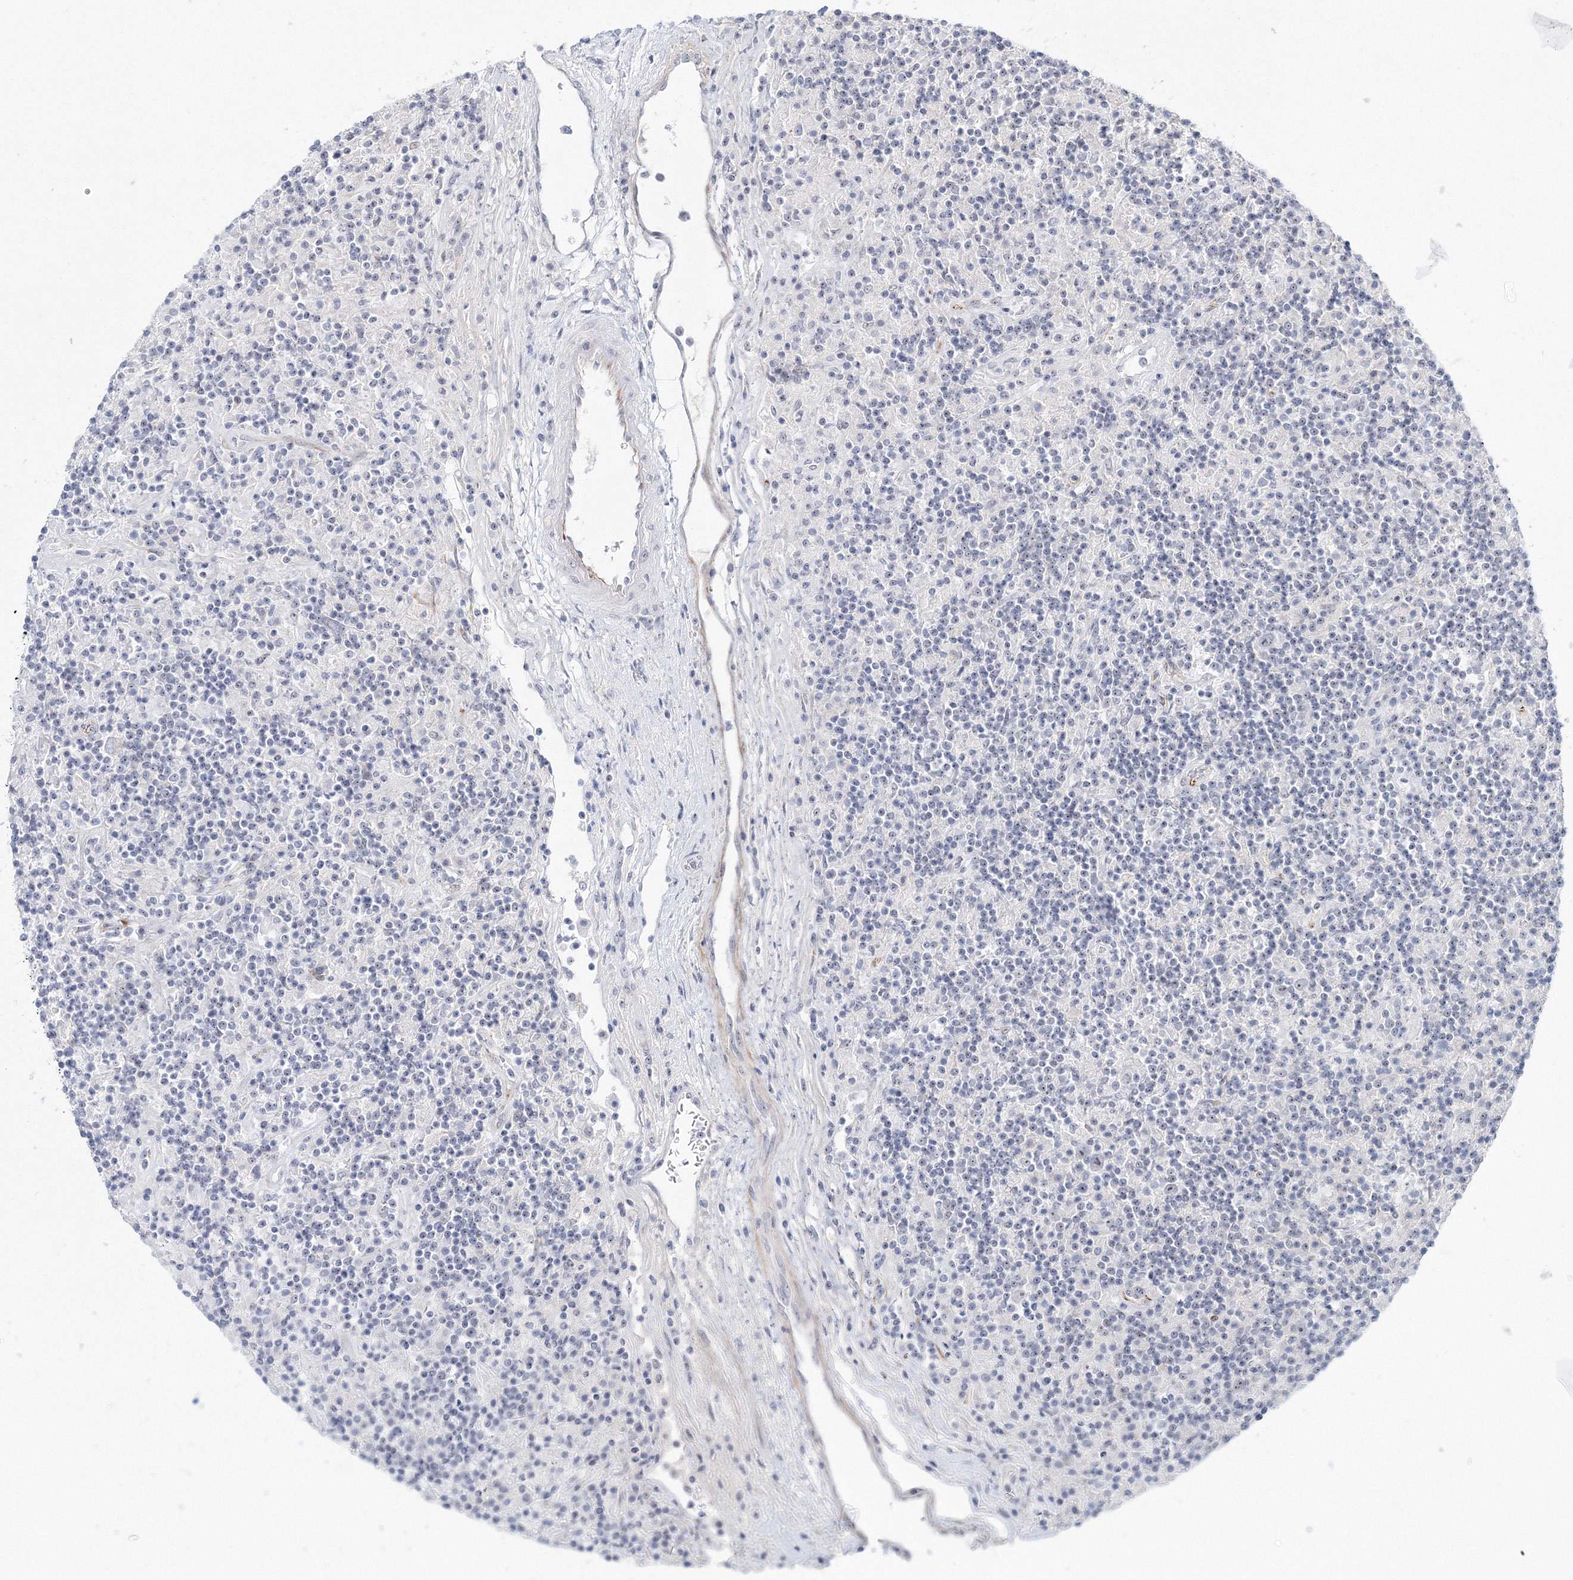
{"staining": {"intensity": "negative", "quantity": "none", "location": "none"}, "tissue": "lymphoma", "cell_type": "Tumor cells", "image_type": "cancer", "snomed": [{"axis": "morphology", "description": "Hodgkin's disease, NOS"}, {"axis": "topography", "description": "Lymph node"}], "caption": "The immunohistochemistry (IHC) histopathology image has no significant positivity in tumor cells of lymphoma tissue. (Brightfield microscopy of DAB immunohistochemistry at high magnification).", "gene": "SIRT7", "patient": {"sex": "male", "age": 70}}